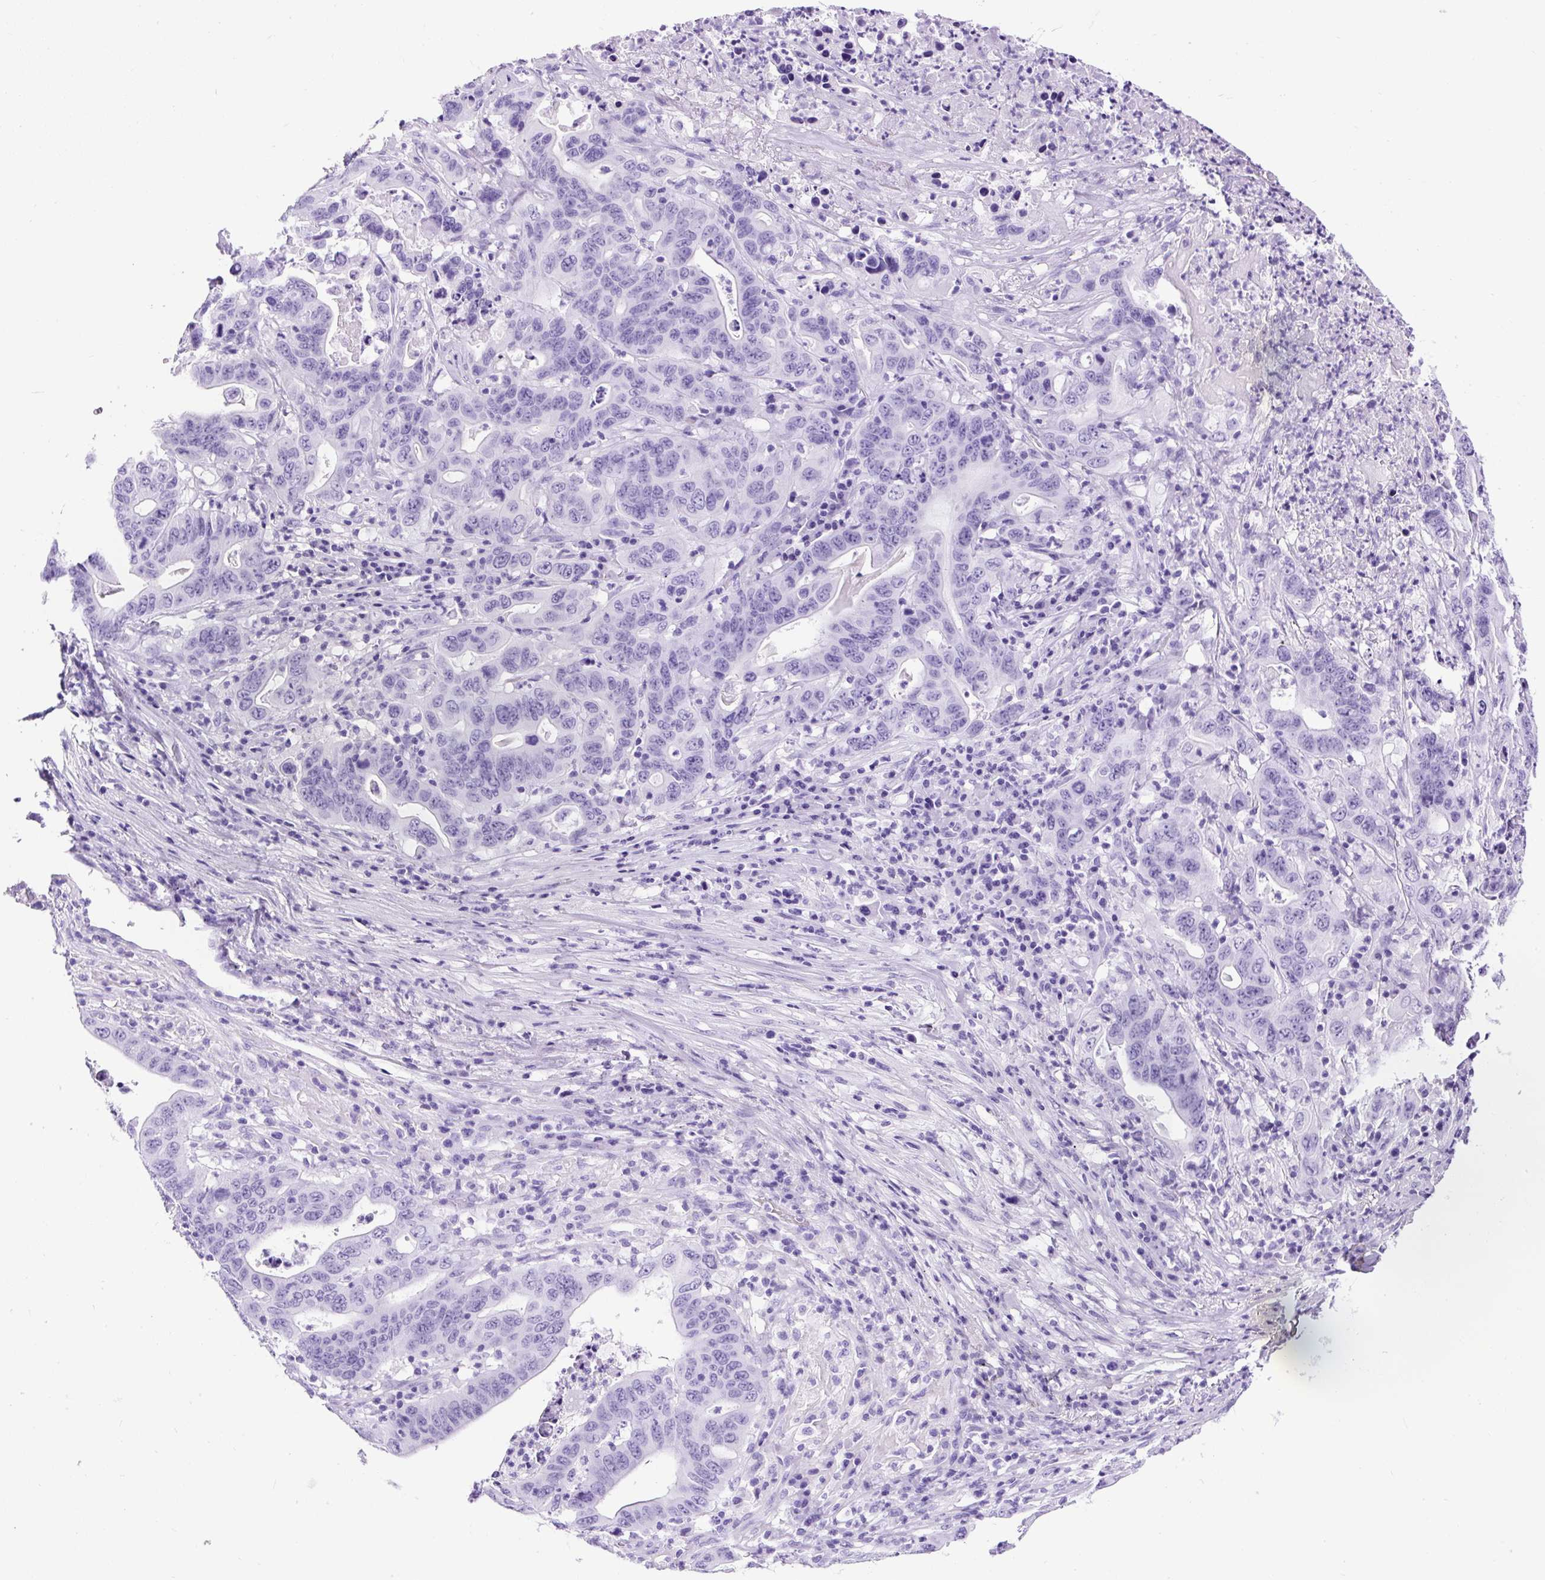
{"staining": {"intensity": "negative", "quantity": "none", "location": "none"}, "tissue": "lung cancer", "cell_type": "Tumor cells", "image_type": "cancer", "snomed": [{"axis": "morphology", "description": "Adenocarcinoma, NOS"}, {"axis": "topography", "description": "Lung"}], "caption": "An IHC micrograph of adenocarcinoma (lung) is shown. There is no staining in tumor cells of adenocarcinoma (lung).", "gene": "CEL", "patient": {"sex": "female", "age": 60}}